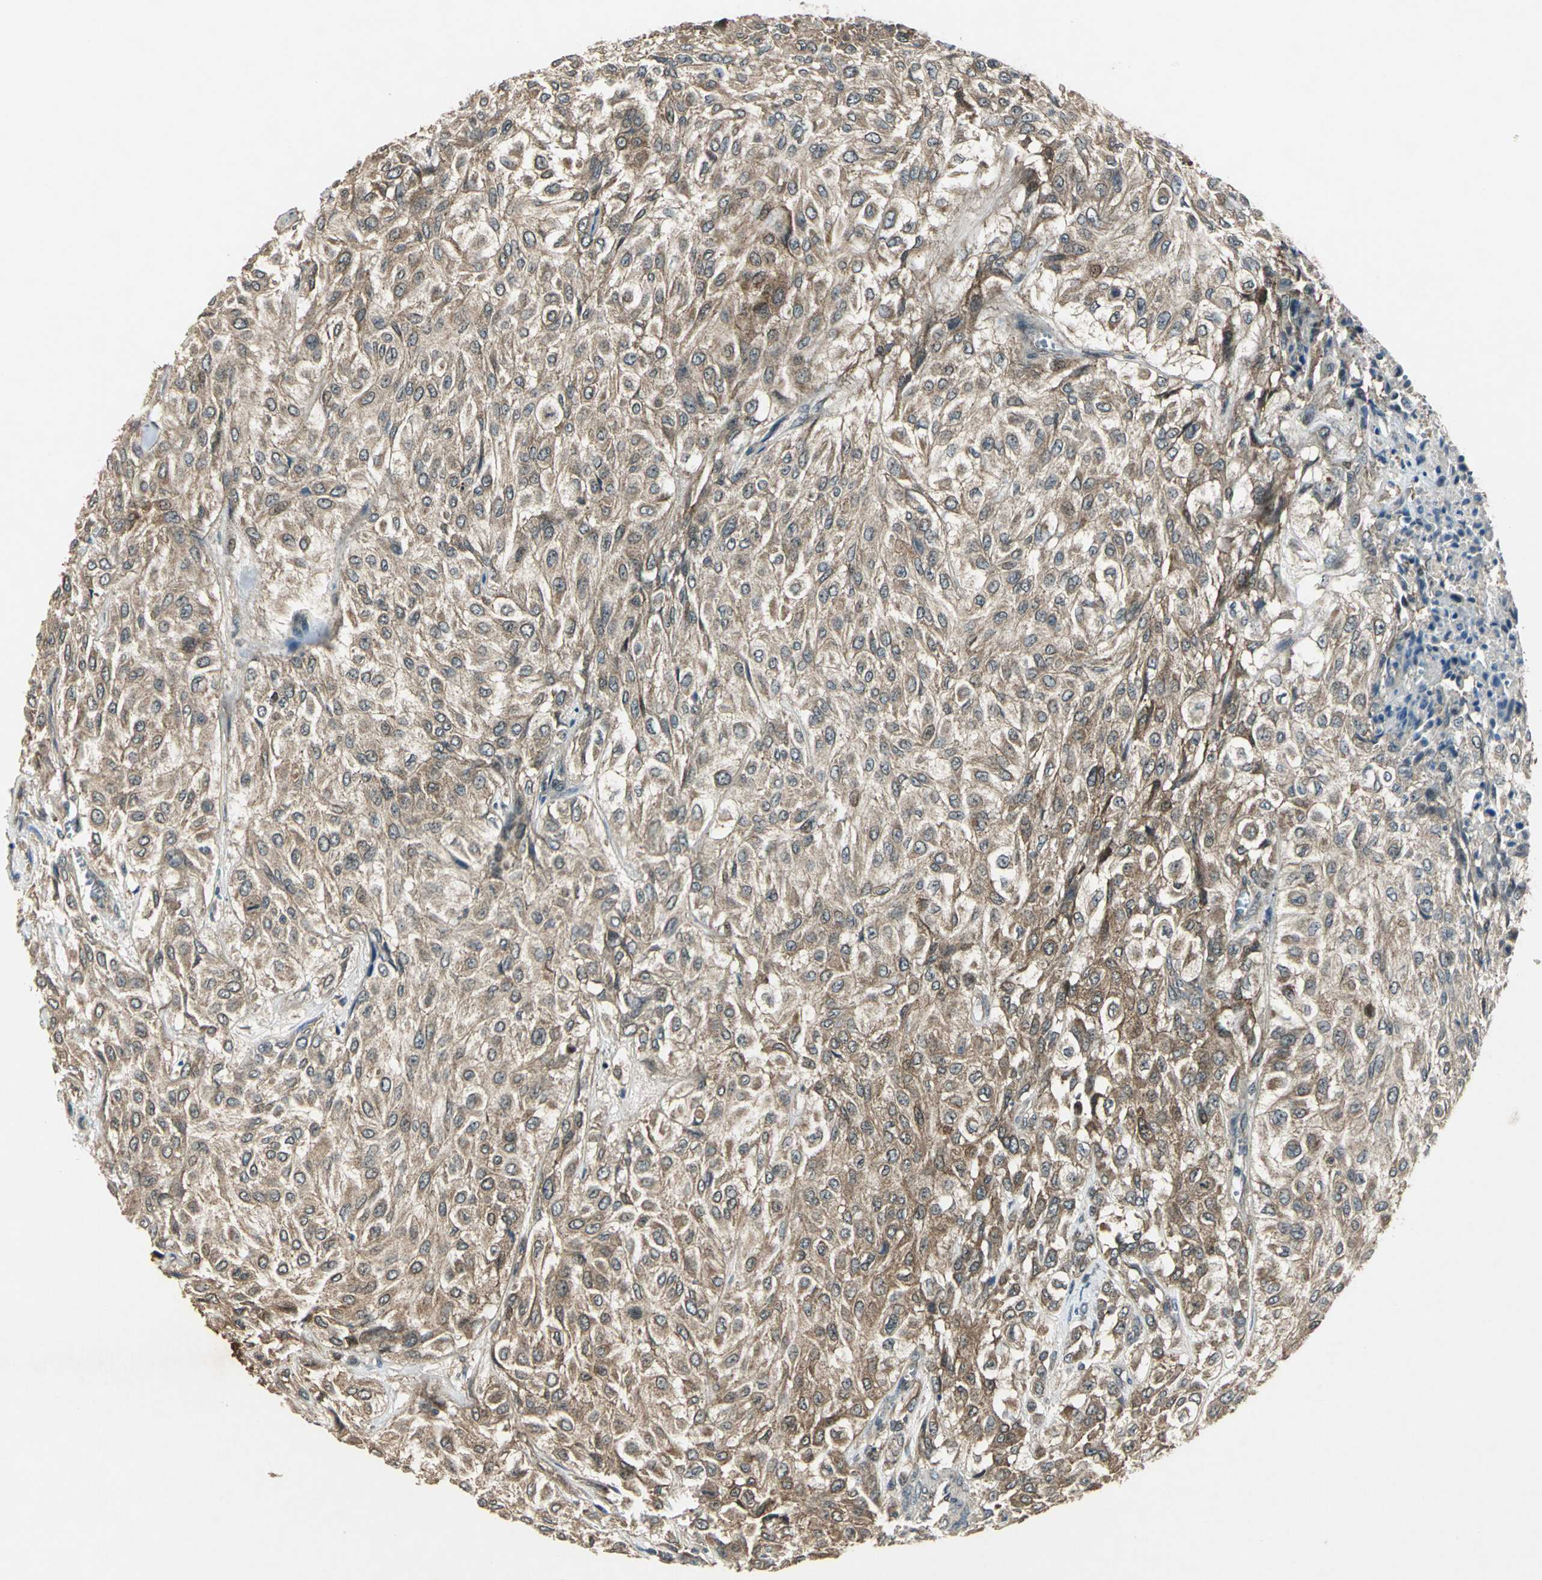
{"staining": {"intensity": "weak", "quantity": ">75%", "location": "cytoplasmic/membranous"}, "tissue": "urothelial cancer", "cell_type": "Tumor cells", "image_type": "cancer", "snomed": [{"axis": "morphology", "description": "Urothelial carcinoma, High grade"}, {"axis": "topography", "description": "Urinary bladder"}], "caption": "Approximately >75% of tumor cells in urothelial cancer display weak cytoplasmic/membranous protein staining as visualized by brown immunohistochemical staining.", "gene": "AHSA1", "patient": {"sex": "male", "age": 57}}